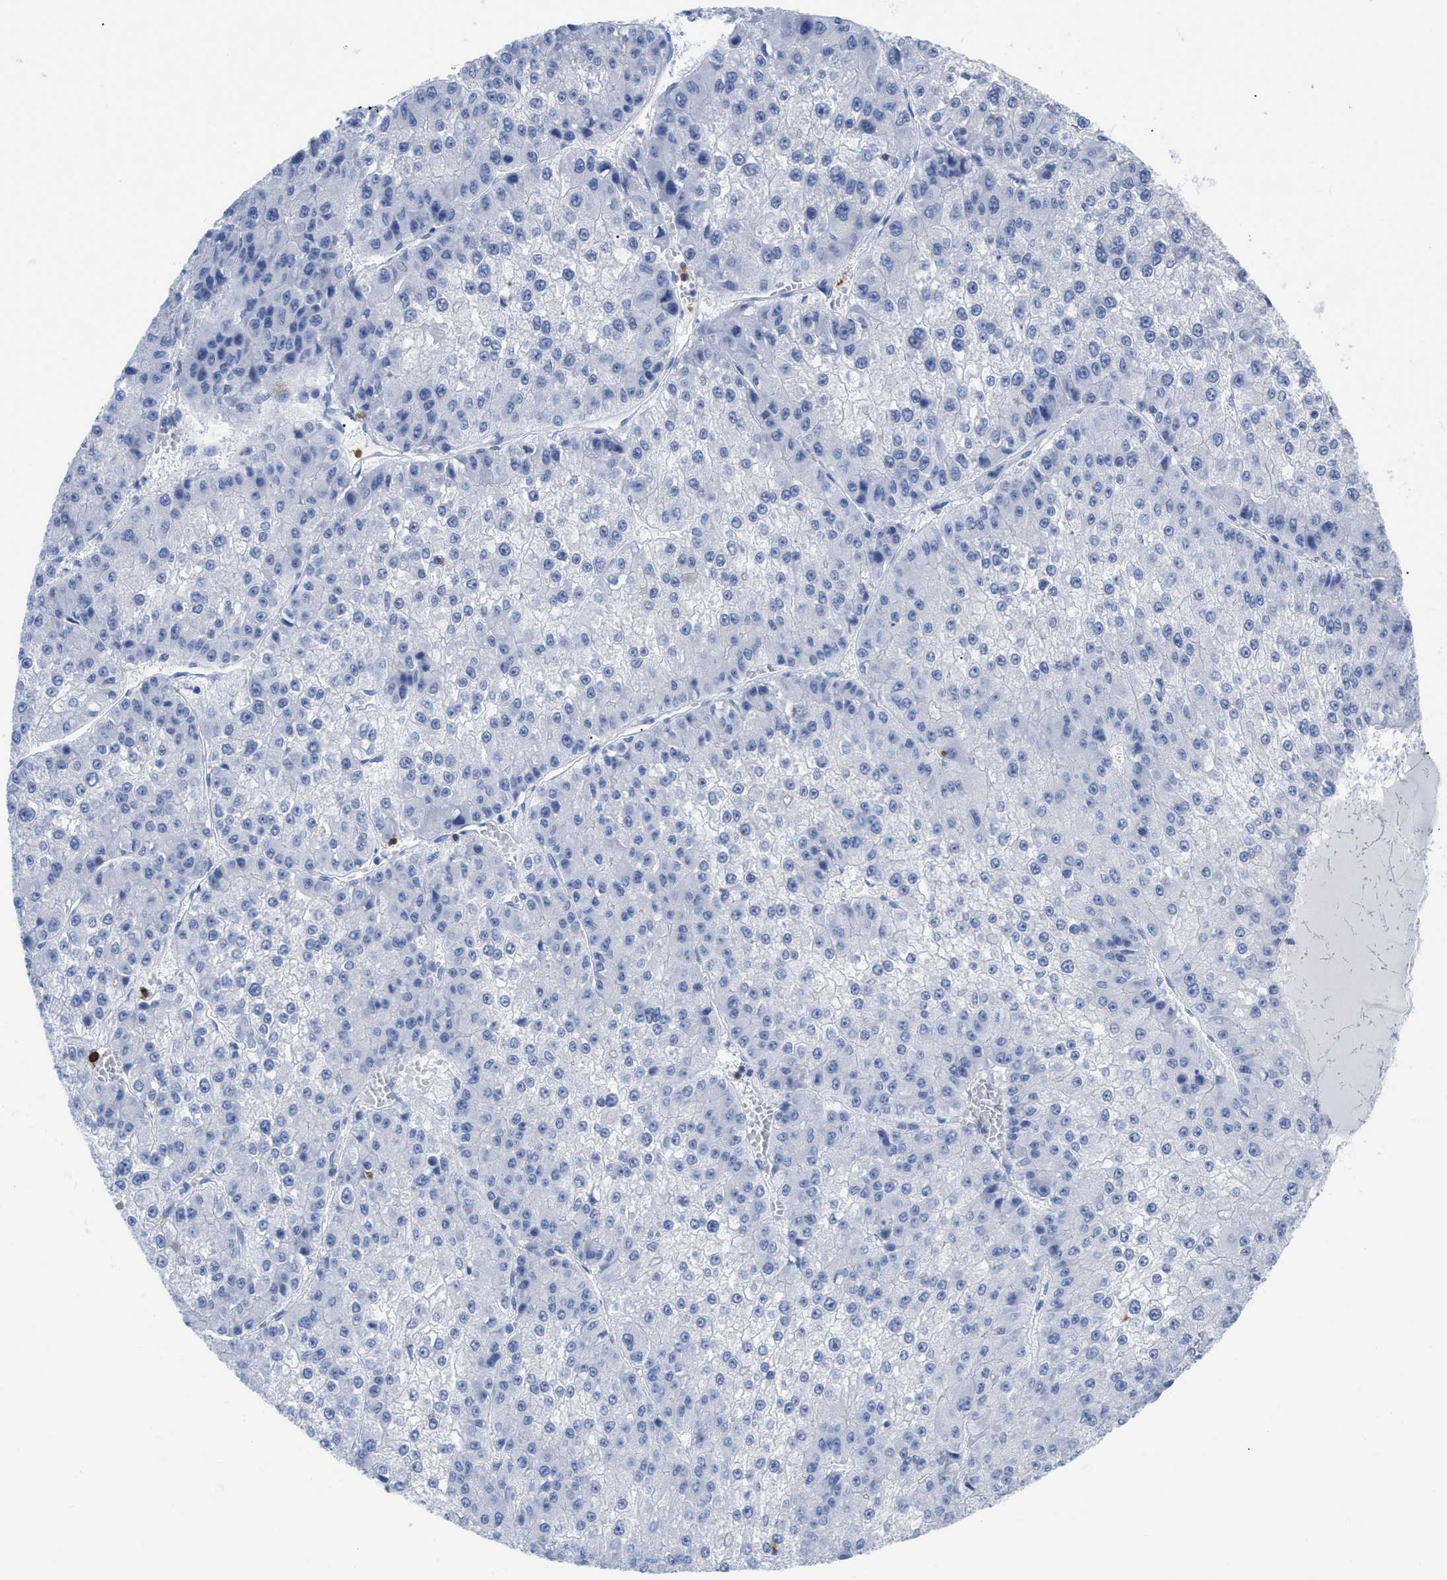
{"staining": {"intensity": "negative", "quantity": "none", "location": "none"}, "tissue": "liver cancer", "cell_type": "Tumor cells", "image_type": "cancer", "snomed": [{"axis": "morphology", "description": "Carcinoma, Hepatocellular, NOS"}, {"axis": "topography", "description": "Liver"}], "caption": "High magnification brightfield microscopy of liver hepatocellular carcinoma stained with DAB (3,3'-diaminobenzidine) (brown) and counterstained with hematoxylin (blue): tumor cells show no significant staining. Nuclei are stained in blue.", "gene": "CD5", "patient": {"sex": "female", "age": 73}}